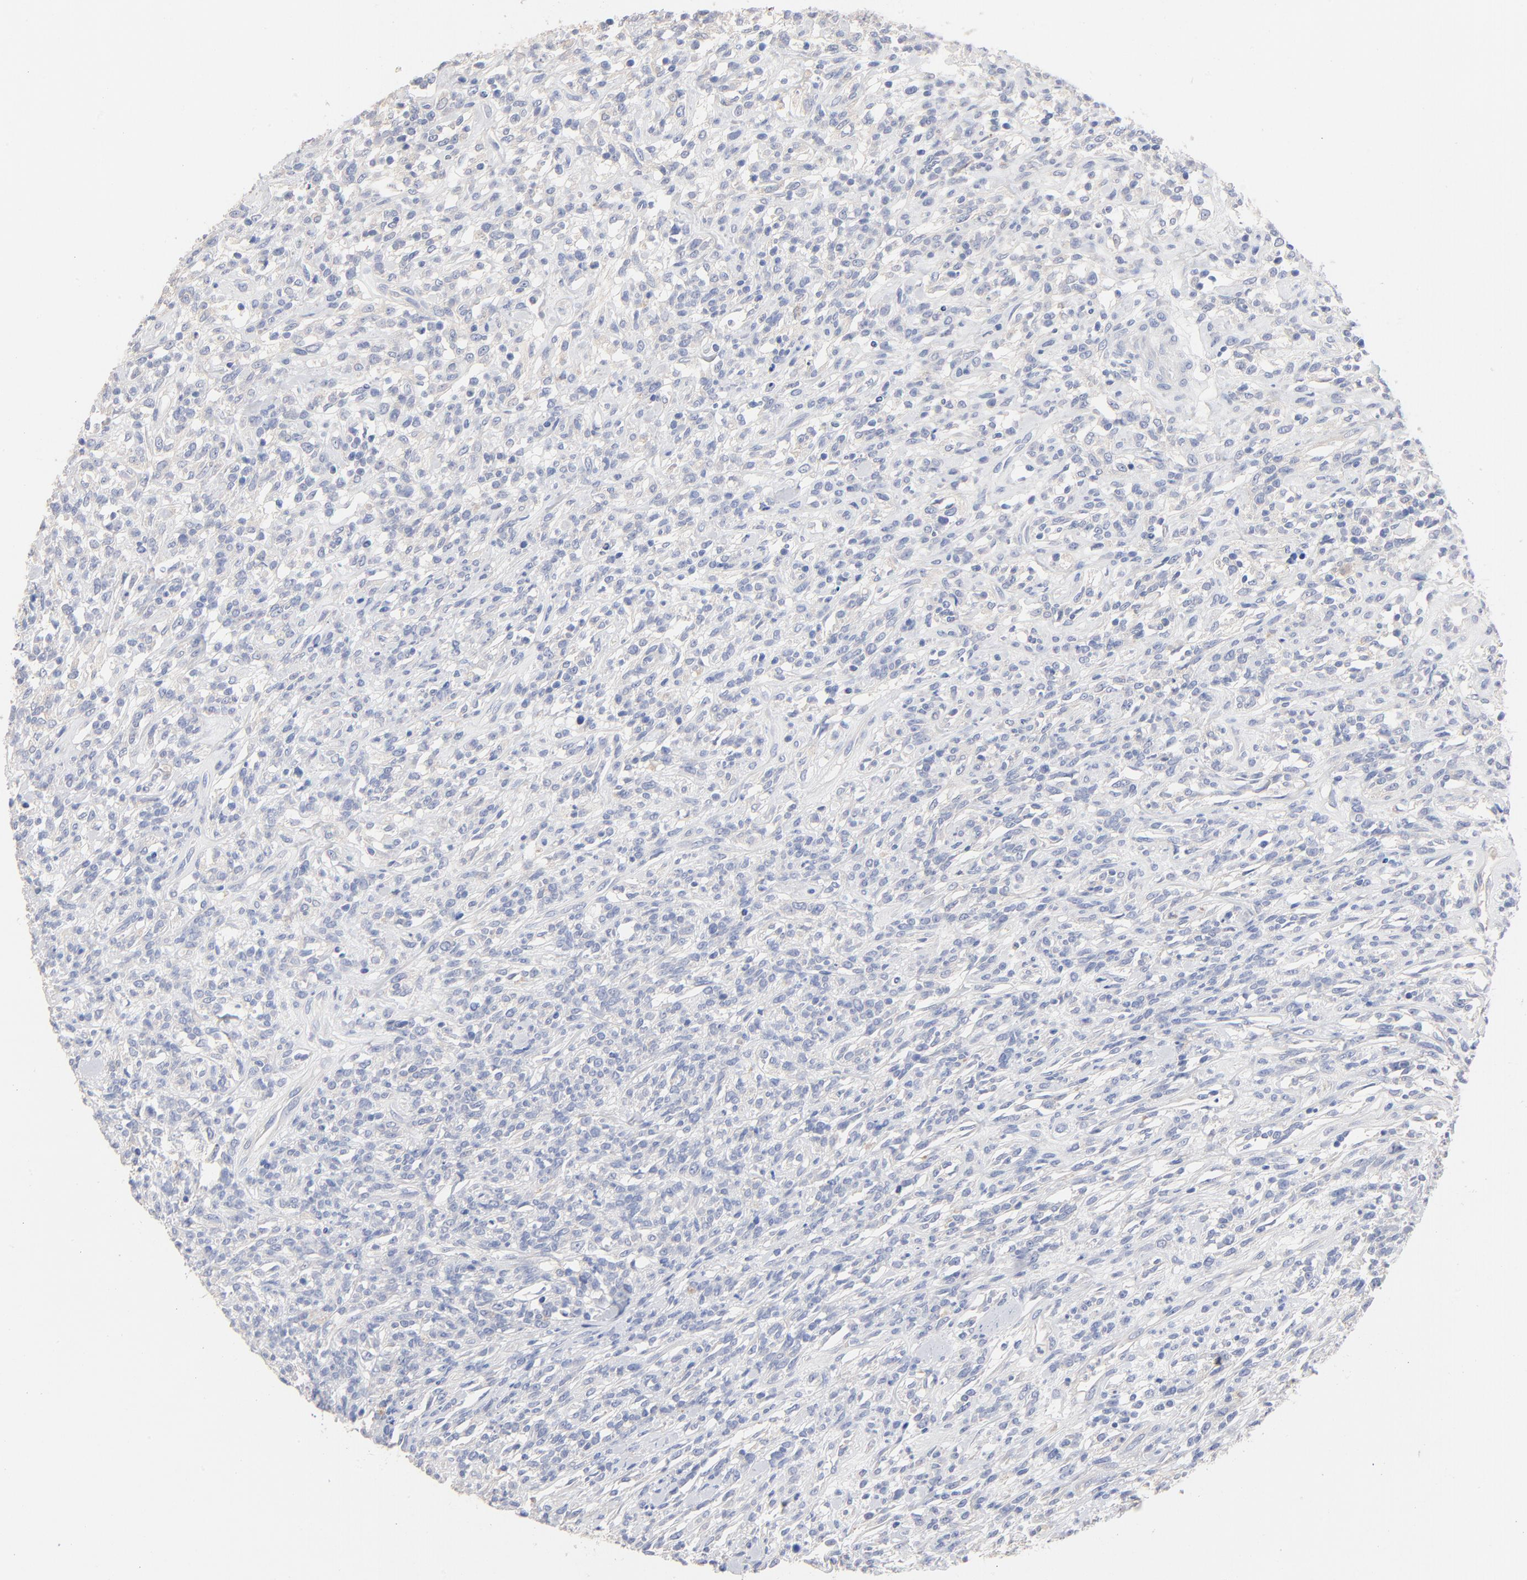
{"staining": {"intensity": "negative", "quantity": "none", "location": "none"}, "tissue": "lymphoma", "cell_type": "Tumor cells", "image_type": "cancer", "snomed": [{"axis": "morphology", "description": "Malignant lymphoma, non-Hodgkin's type, High grade"}, {"axis": "topography", "description": "Lymph node"}], "caption": "A high-resolution micrograph shows immunohistochemistry (IHC) staining of malignant lymphoma, non-Hodgkin's type (high-grade), which shows no significant staining in tumor cells.", "gene": "CPS1", "patient": {"sex": "female", "age": 73}}